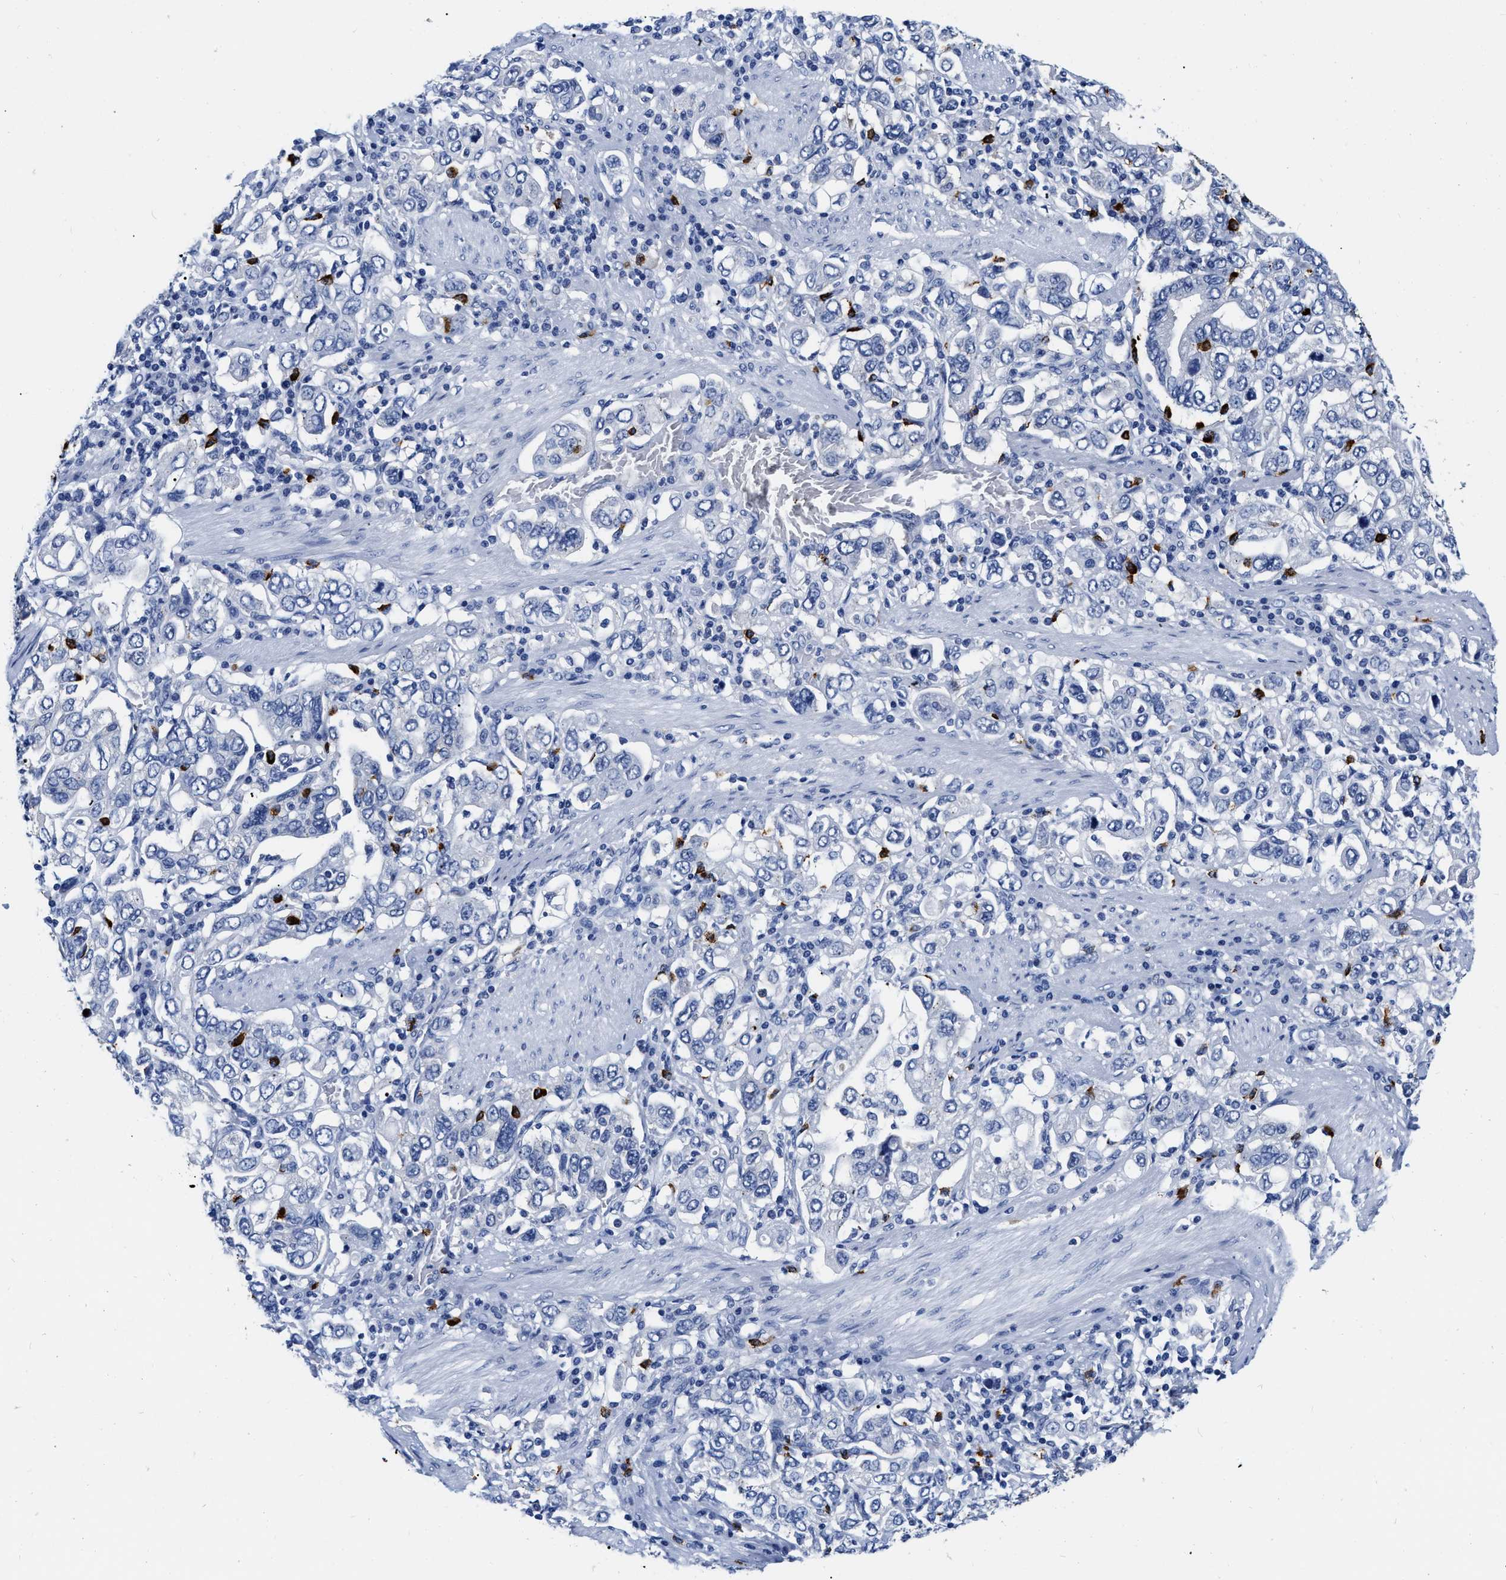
{"staining": {"intensity": "negative", "quantity": "none", "location": "none"}, "tissue": "stomach cancer", "cell_type": "Tumor cells", "image_type": "cancer", "snomed": [{"axis": "morphology", "description": "Adenocarcinoma, NOS"}, {"axis": "topography", "description": "Stomach, upper"}], "caption": "Photomicrograph shows no protein staining in tumor cells of stomach cancer tissue. The staining is performed using DAB brown chromogen with nuclei counter-stained in using hematoxylin.", "gene": "CER1", "patient": {"sex": "male", "age": 62}}